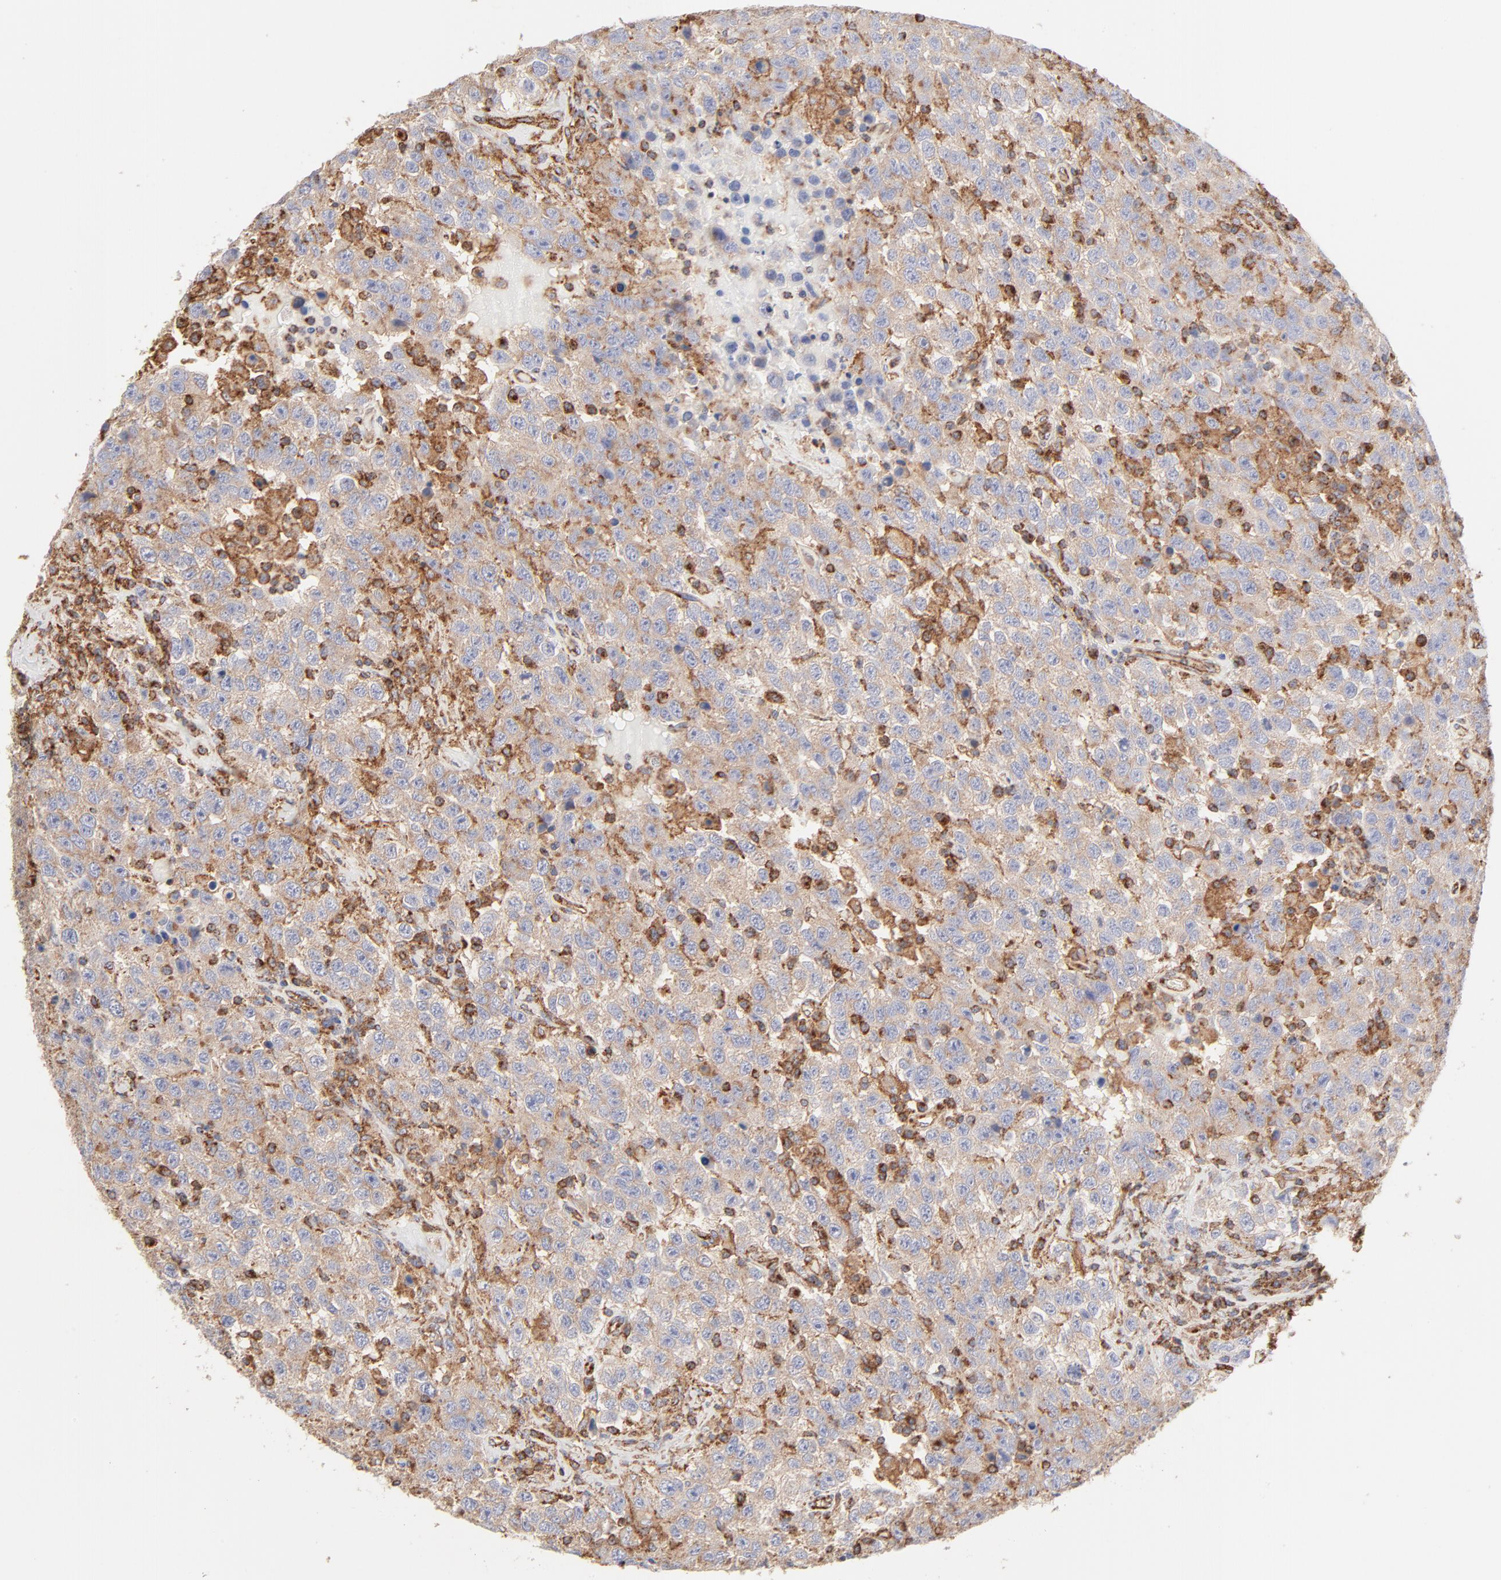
{"staining": {"intensity": "weak", "quantity": ">75%", "location": "cytoplasmic/membranous"}, "tissue": "testis cancer", "cell_type": "Tumor cells", "image_type": "cancer", "snomed": [{"axis": "morphology", "description": "Seminoma, NOS"}, {"axis": "topography", "description": "Testis"}], "caption": "This histopathology image demonstrates IHC staining of human seminoma (testis), with low weak cytoplasmic/membranous staining in approximately >75% of tumor cells.", "gene": "CLTB", "patient": {"sex": "male", "age": 41}}